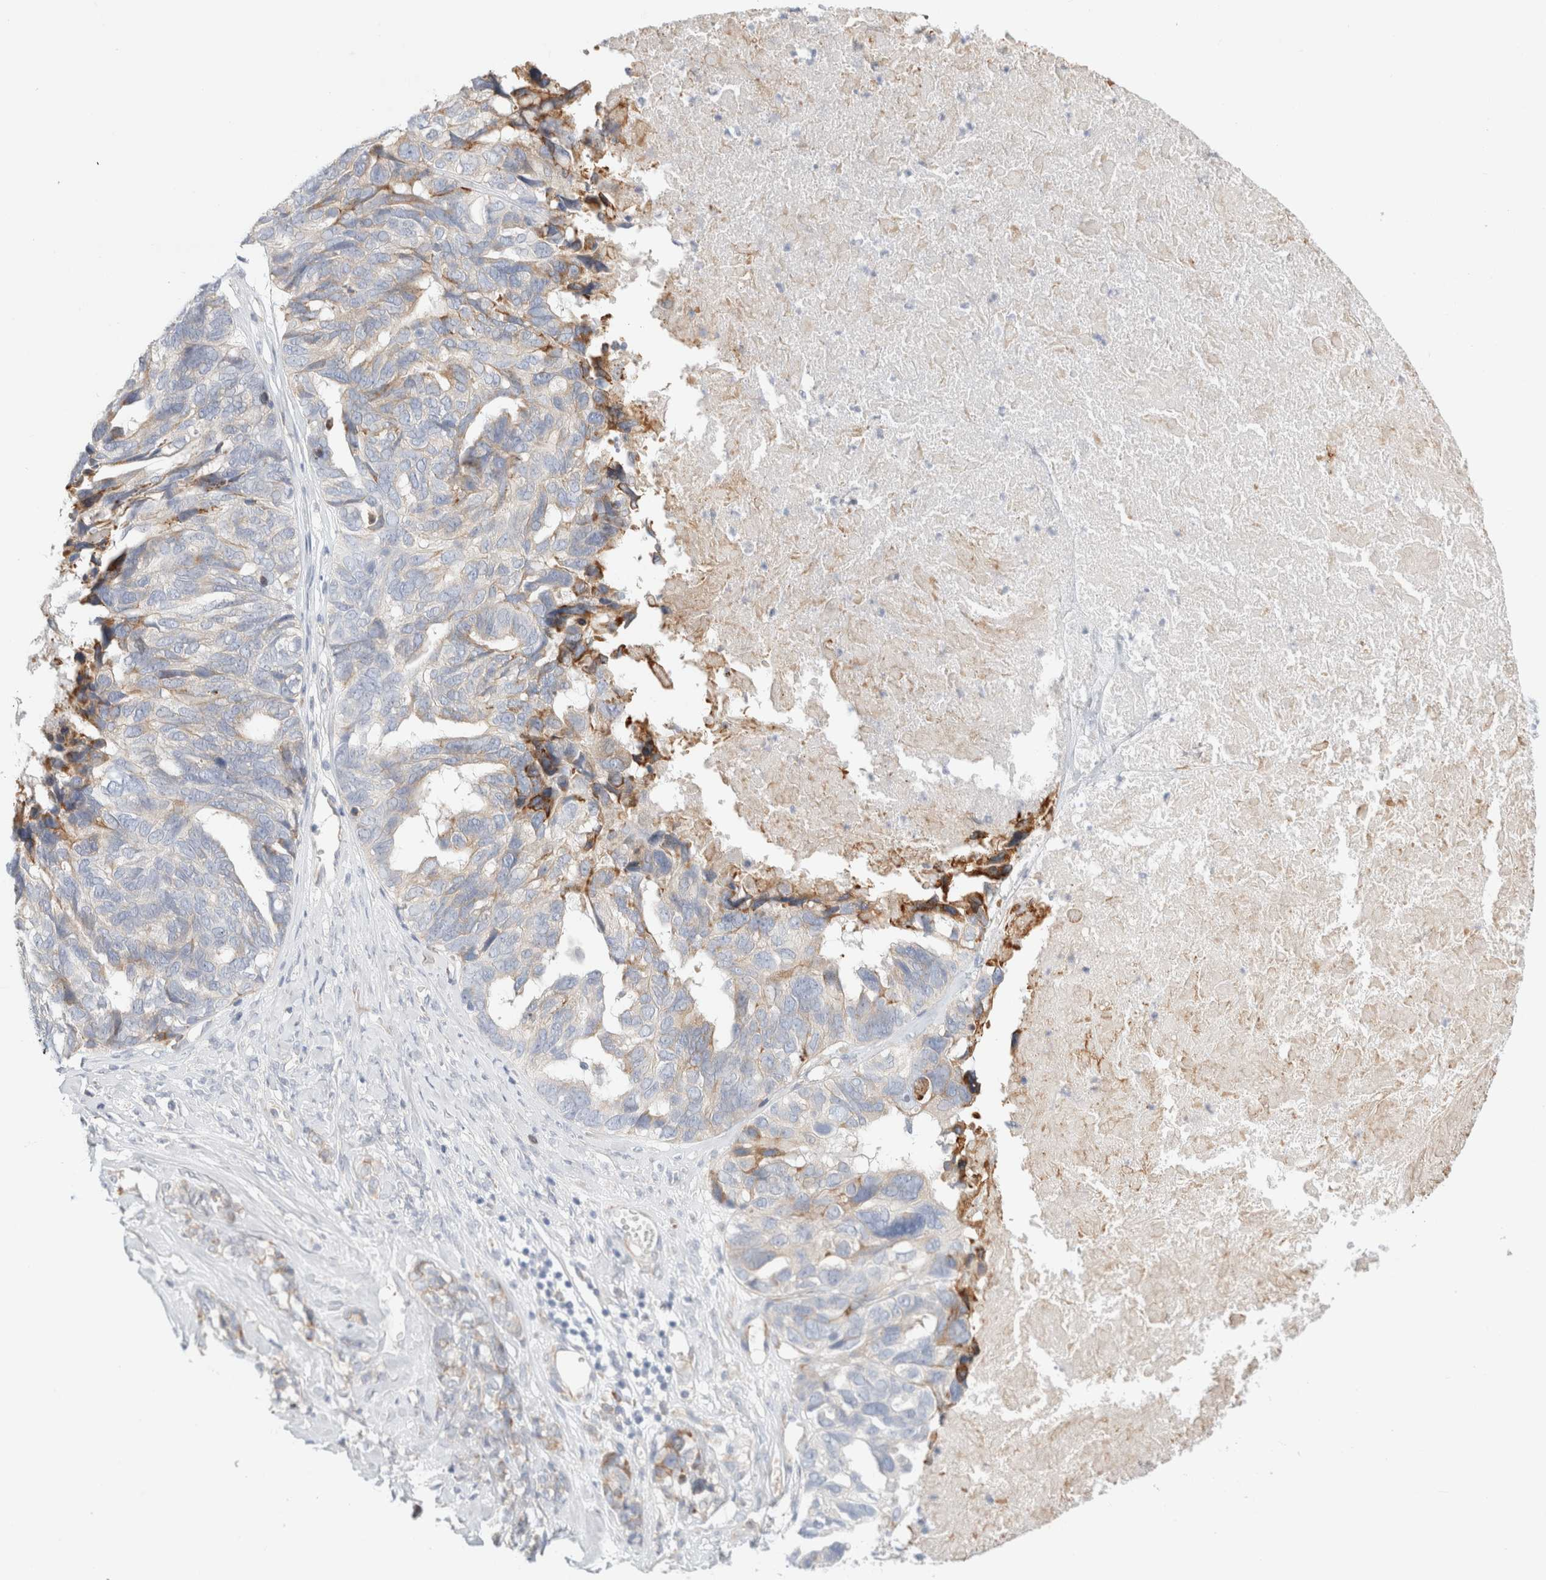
{"staining": {"intensity": "weak", "quantity": "<25%", "location": "cytoplasmic/membranous"}, "tissue": "ovarian cancer", "cell_type": "Tumor cells", "image_type": "cancer", "snomed": [{"axis": "morphology", "description": "Cystadenocarcinoma, serous, NOS"}, {"axis": "topography", "description": "Ovary"}], "caption": "A high-resolution image shows immunohistochemistry staining of serous cystadenocarcinoma (ovarian), which shows no significant expression in tumor cells.", "gene": "CSK", "patient": {"sex": "female", "age": 79}}